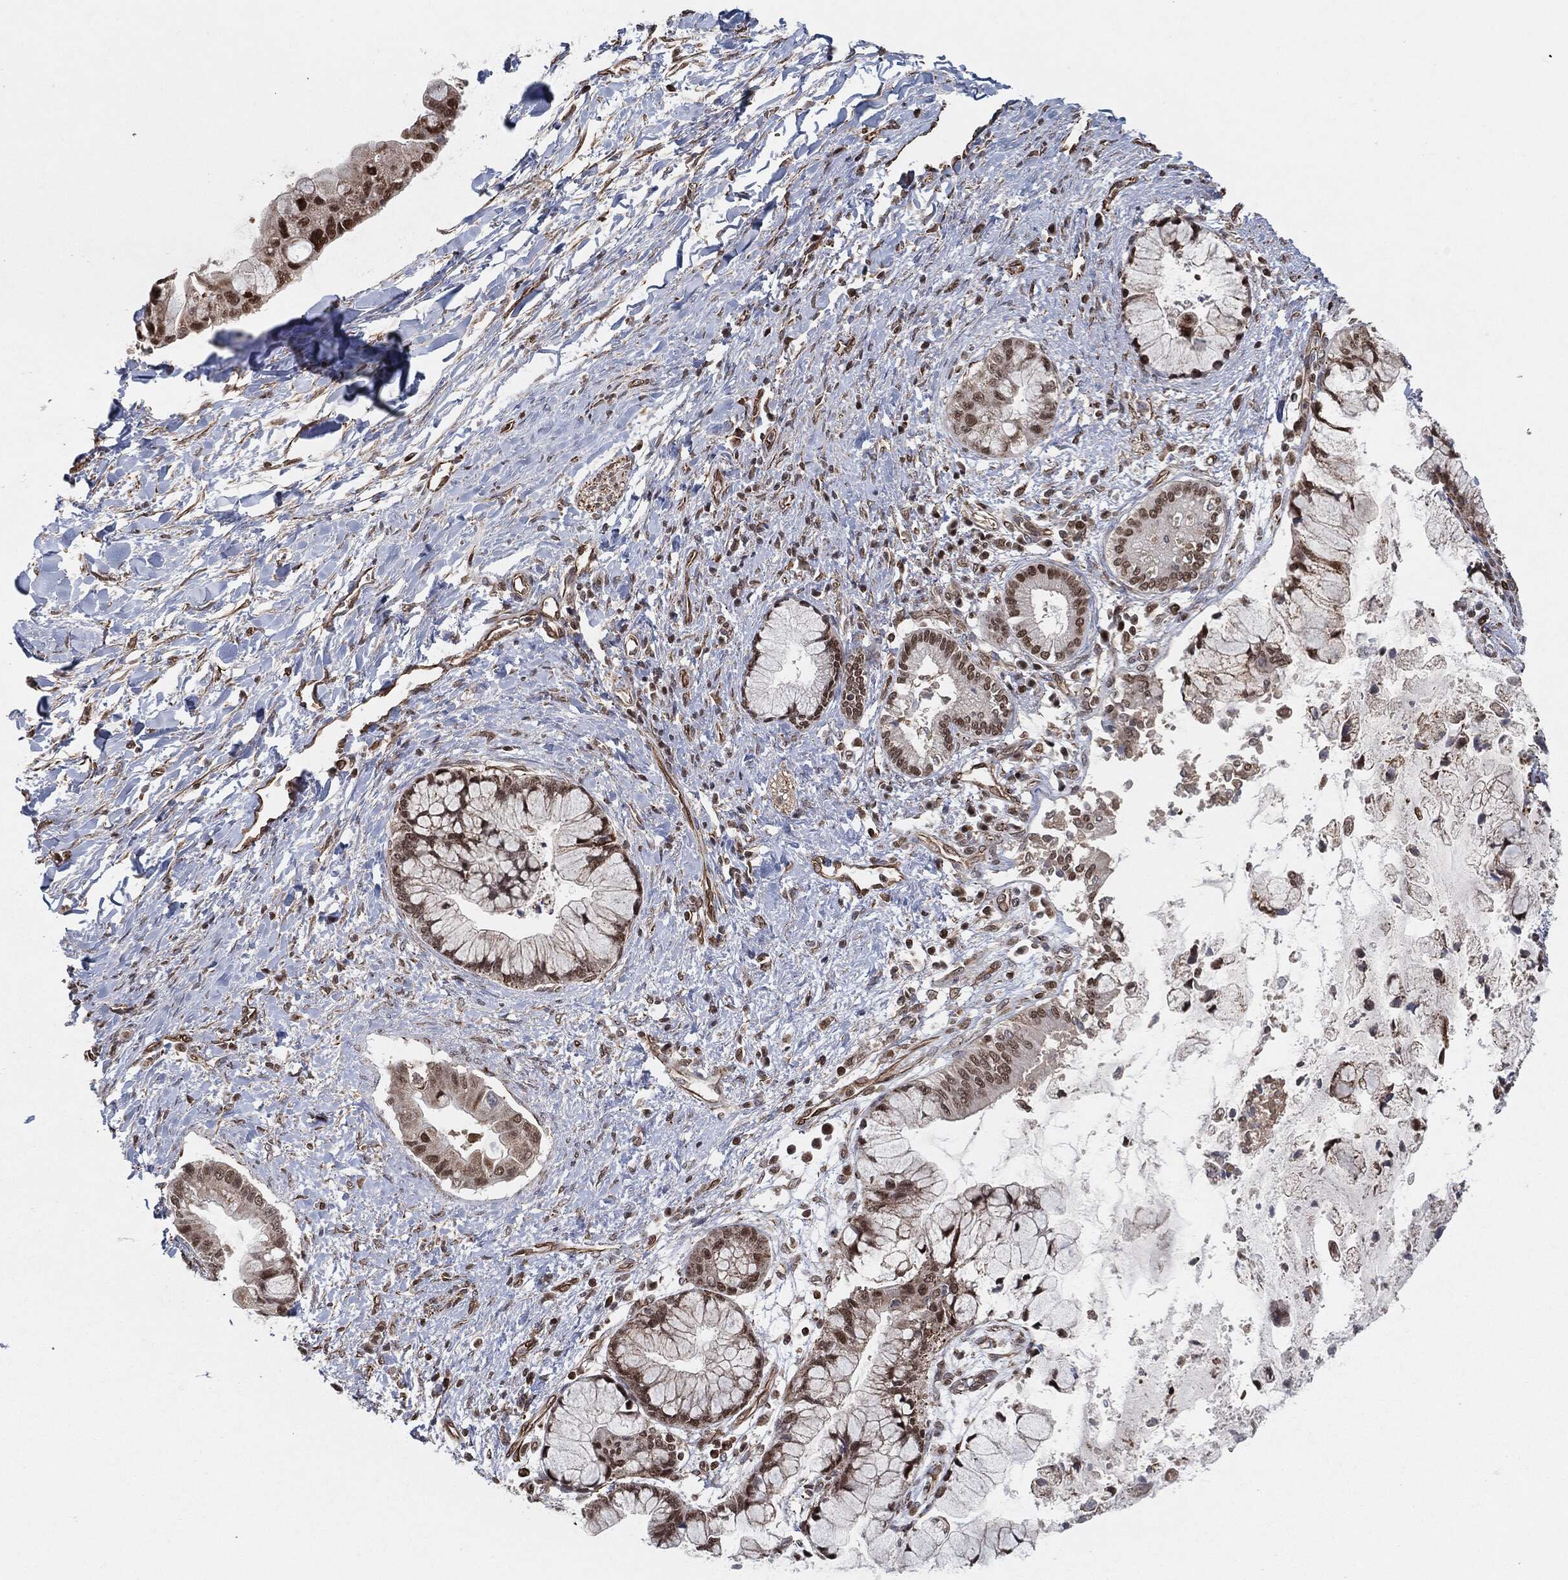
{"staining": {"intensity": "strong", "quantity": "<25%", "location": "nuclear"}, "tissue": "liver cancer", "cell_type": "Tumor cells", "image_type": "cancer", "snomed": [{"axis": "morphology", "description": "Normal tissue, NOS"}, {"axis": "morphology", "description": "Cholangiocarcinoma"}, {"axis": "topography", "description": "Liver"}, {"axis": "topography", "description": "Peripheral nerve tissue"}], "caption": "Immunohistochemical staining of liver cholangiocarcinoma exhibits strong nuclear protein staining in approximately <25% of tumor cells.", "gene": "TP53RK", "patient": {"sex": "male", "age": 50}}